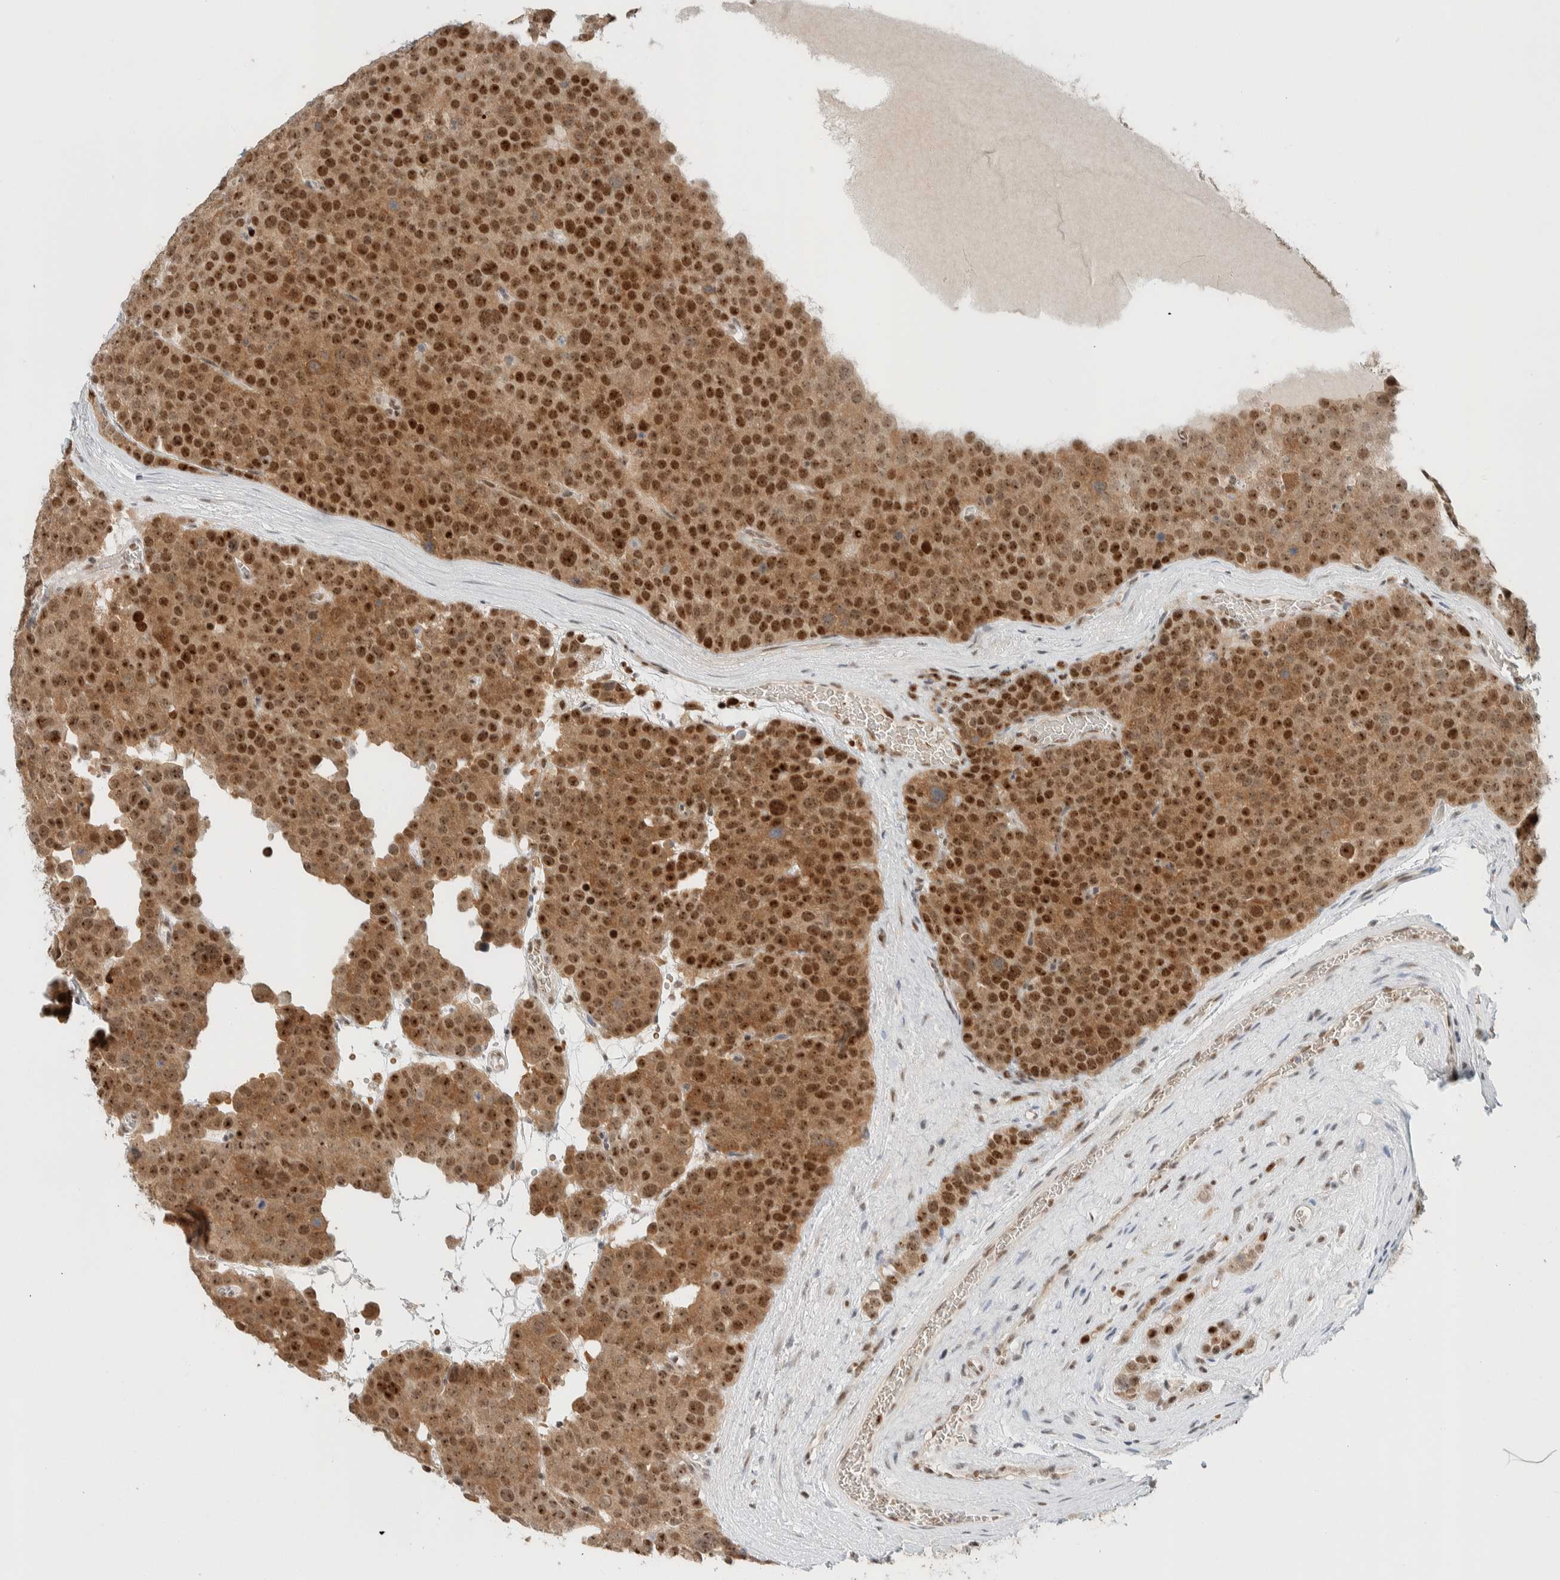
{"staining": {"intensity": "strong", "quantity": ">75%", "location": "cytoplasmic/membranous,nuclear"}, "tissue": "testis cancer", "cell_type": "Tumor cells", "image_type": "cancer", "snomed": [{"axis": "morphology", "description": "Seminoma, NOS"}, {"axis": "topography", "description": "Testis"}], "caption": "This is a histology image of IHC staining of testis seminoma, which shows strong staining in the cytoplasmic/membranous and nuclear of tumor cells.", "gene": "ZBTB2", "patient": {"sex": "male", "age": 71}}